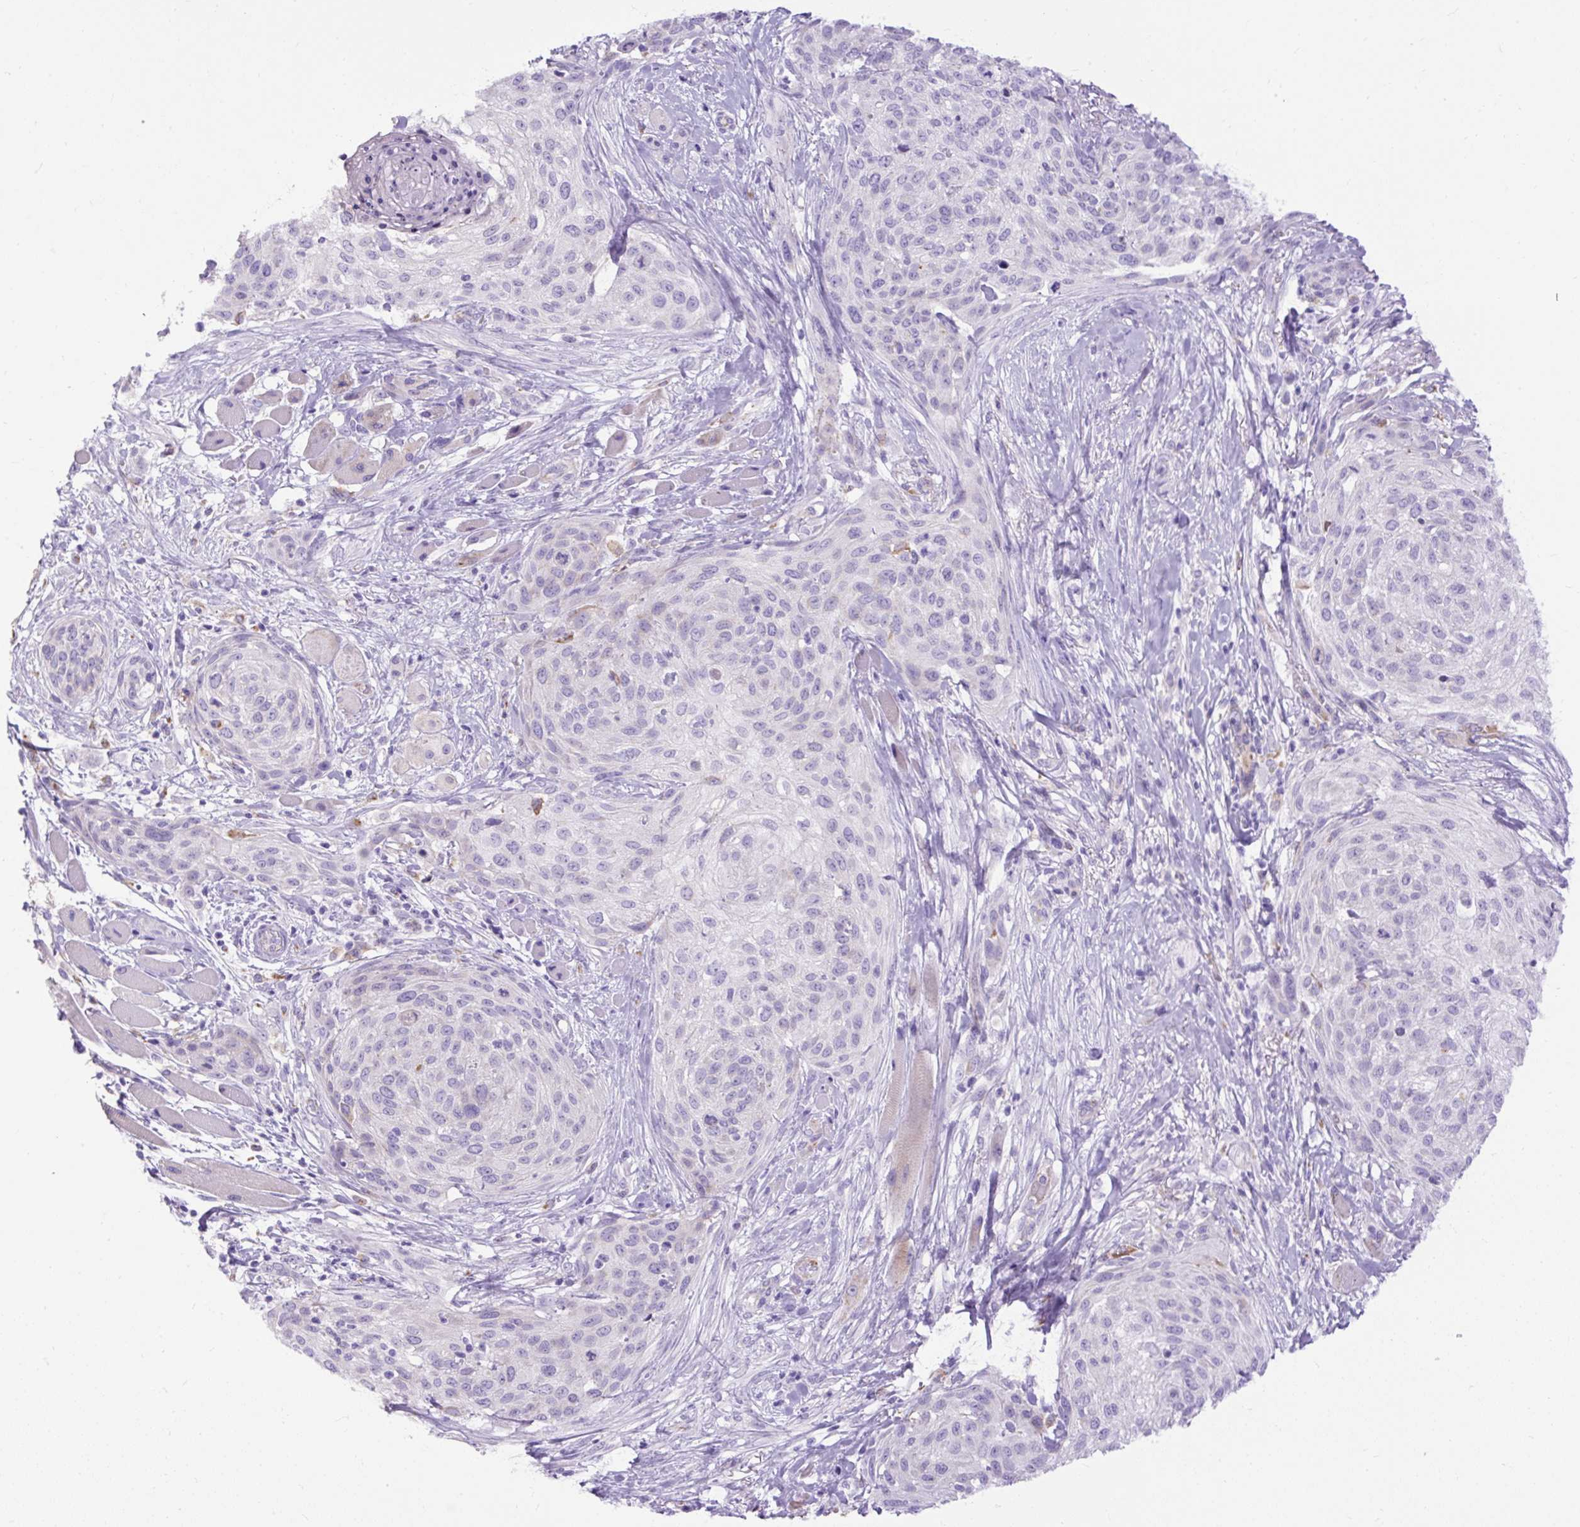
{"staining": {"intensity": "negative", "quantity": "none", "location": "none"}, "tissue": "skin cancer", "cell_type": "Tumor cells", "image_type": "cancer", "snomed": [{"axis": "morphology", "description": "Squamous cell carcinoma, NOS"}, {"axis": "topography", "description": "Skin"}], "caption": "Tumor cells show no significant positivity in skin cancer.", "gene": "SPTBN5", "patient": {"sex": "female", "age": 87}}